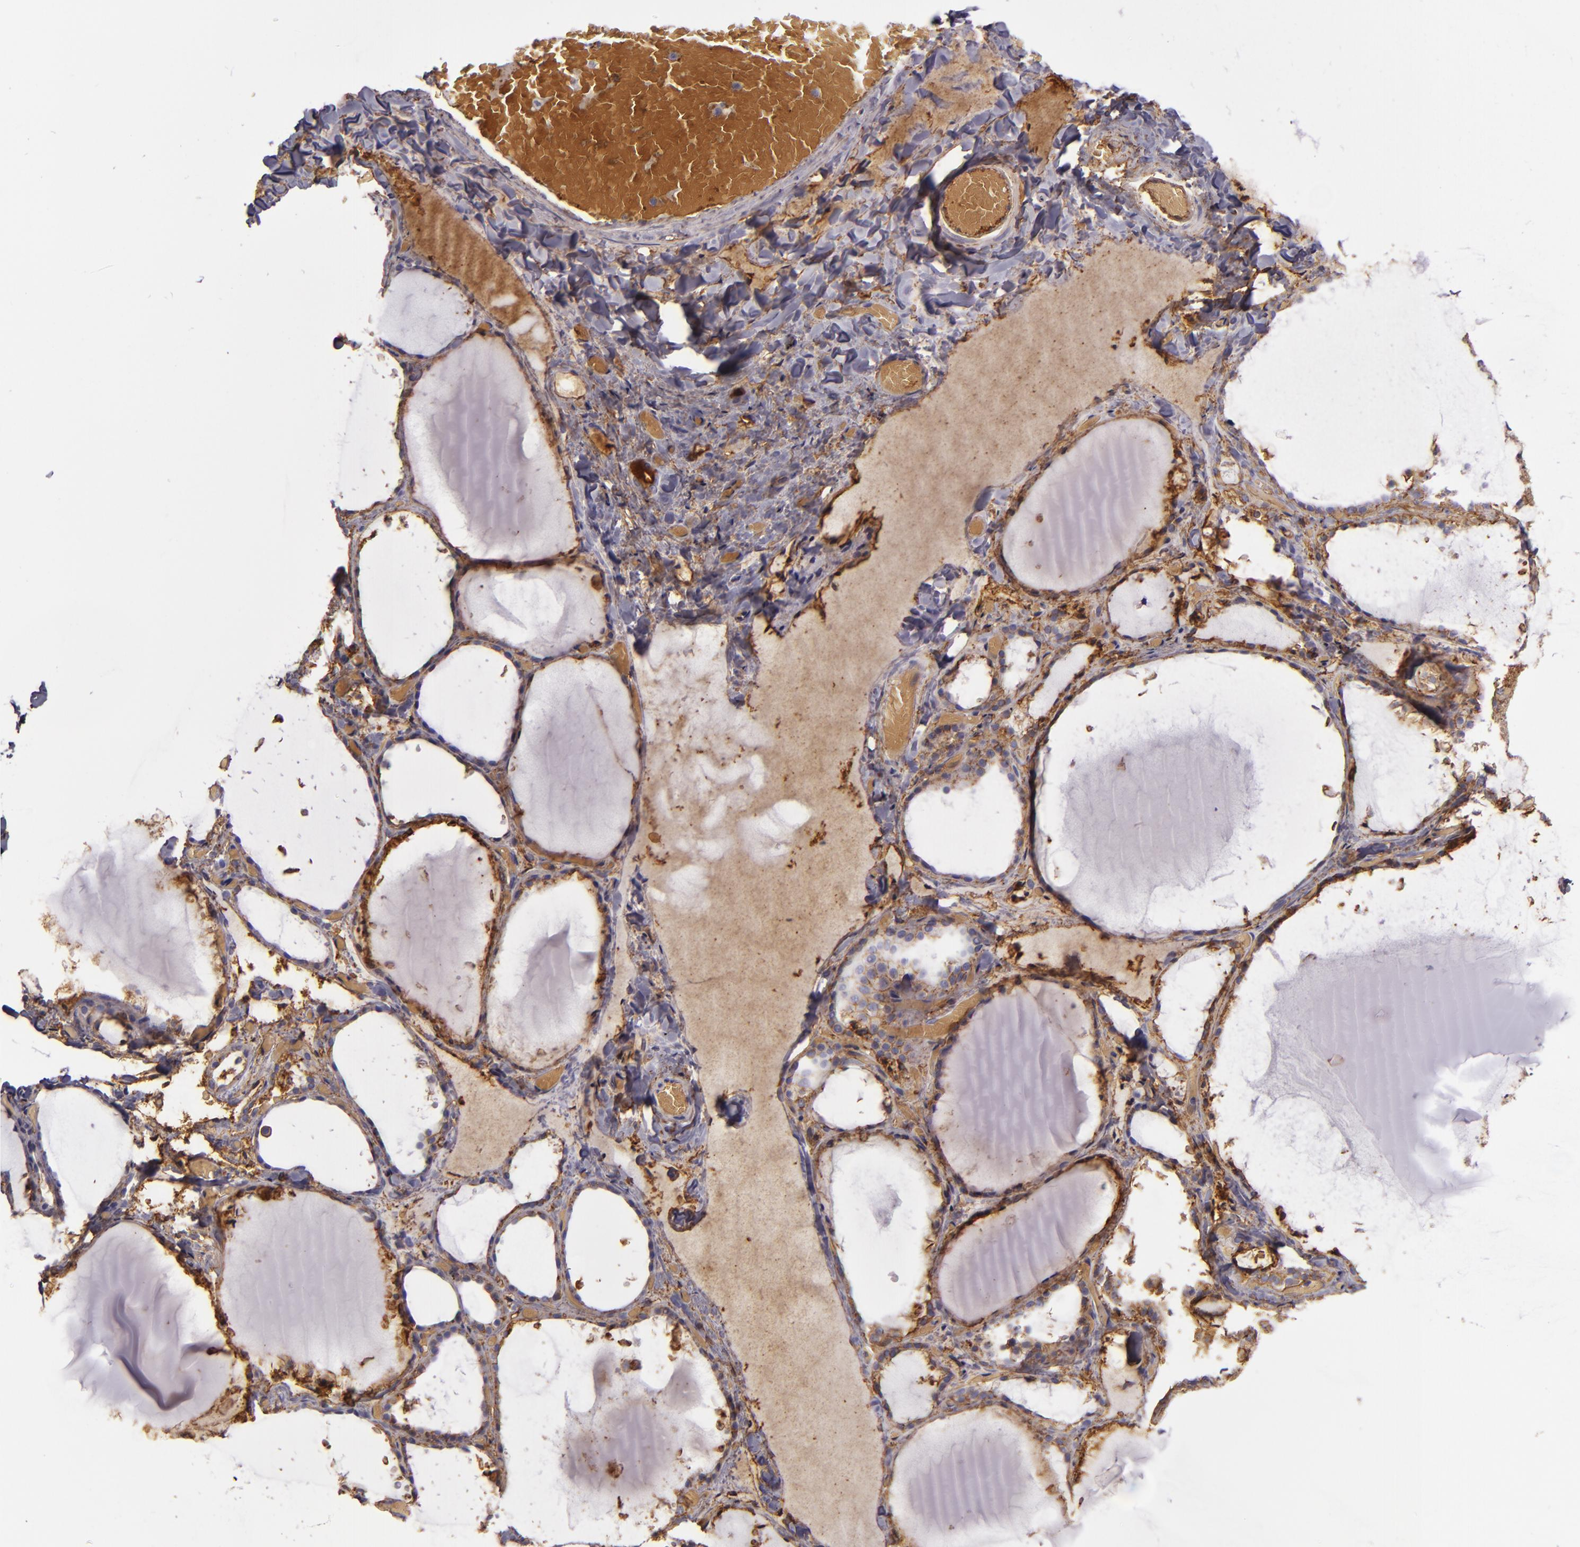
{"staining": {"intensity": "moderate", "quantity": ">75%", "location": "cytoplasmic/membranous"}, "tissue": "thyroid gland", "cell_type": "Glandular cells", "image_type": "normal", "snomed": [{"axis": "morphology", "description": "Normal tissue, NOS"}, {"axis": "topography", "description": "Thyroid gland"}], "caption": "The photomicrograph displays immunohistochemical staining of benign thyroid gland. There is moderate cytoplasmic/membranous staining is identified in approximately >75% of glandular cells.", "gene": "CD9", "patient": {"sex": "female", "age": 22}}